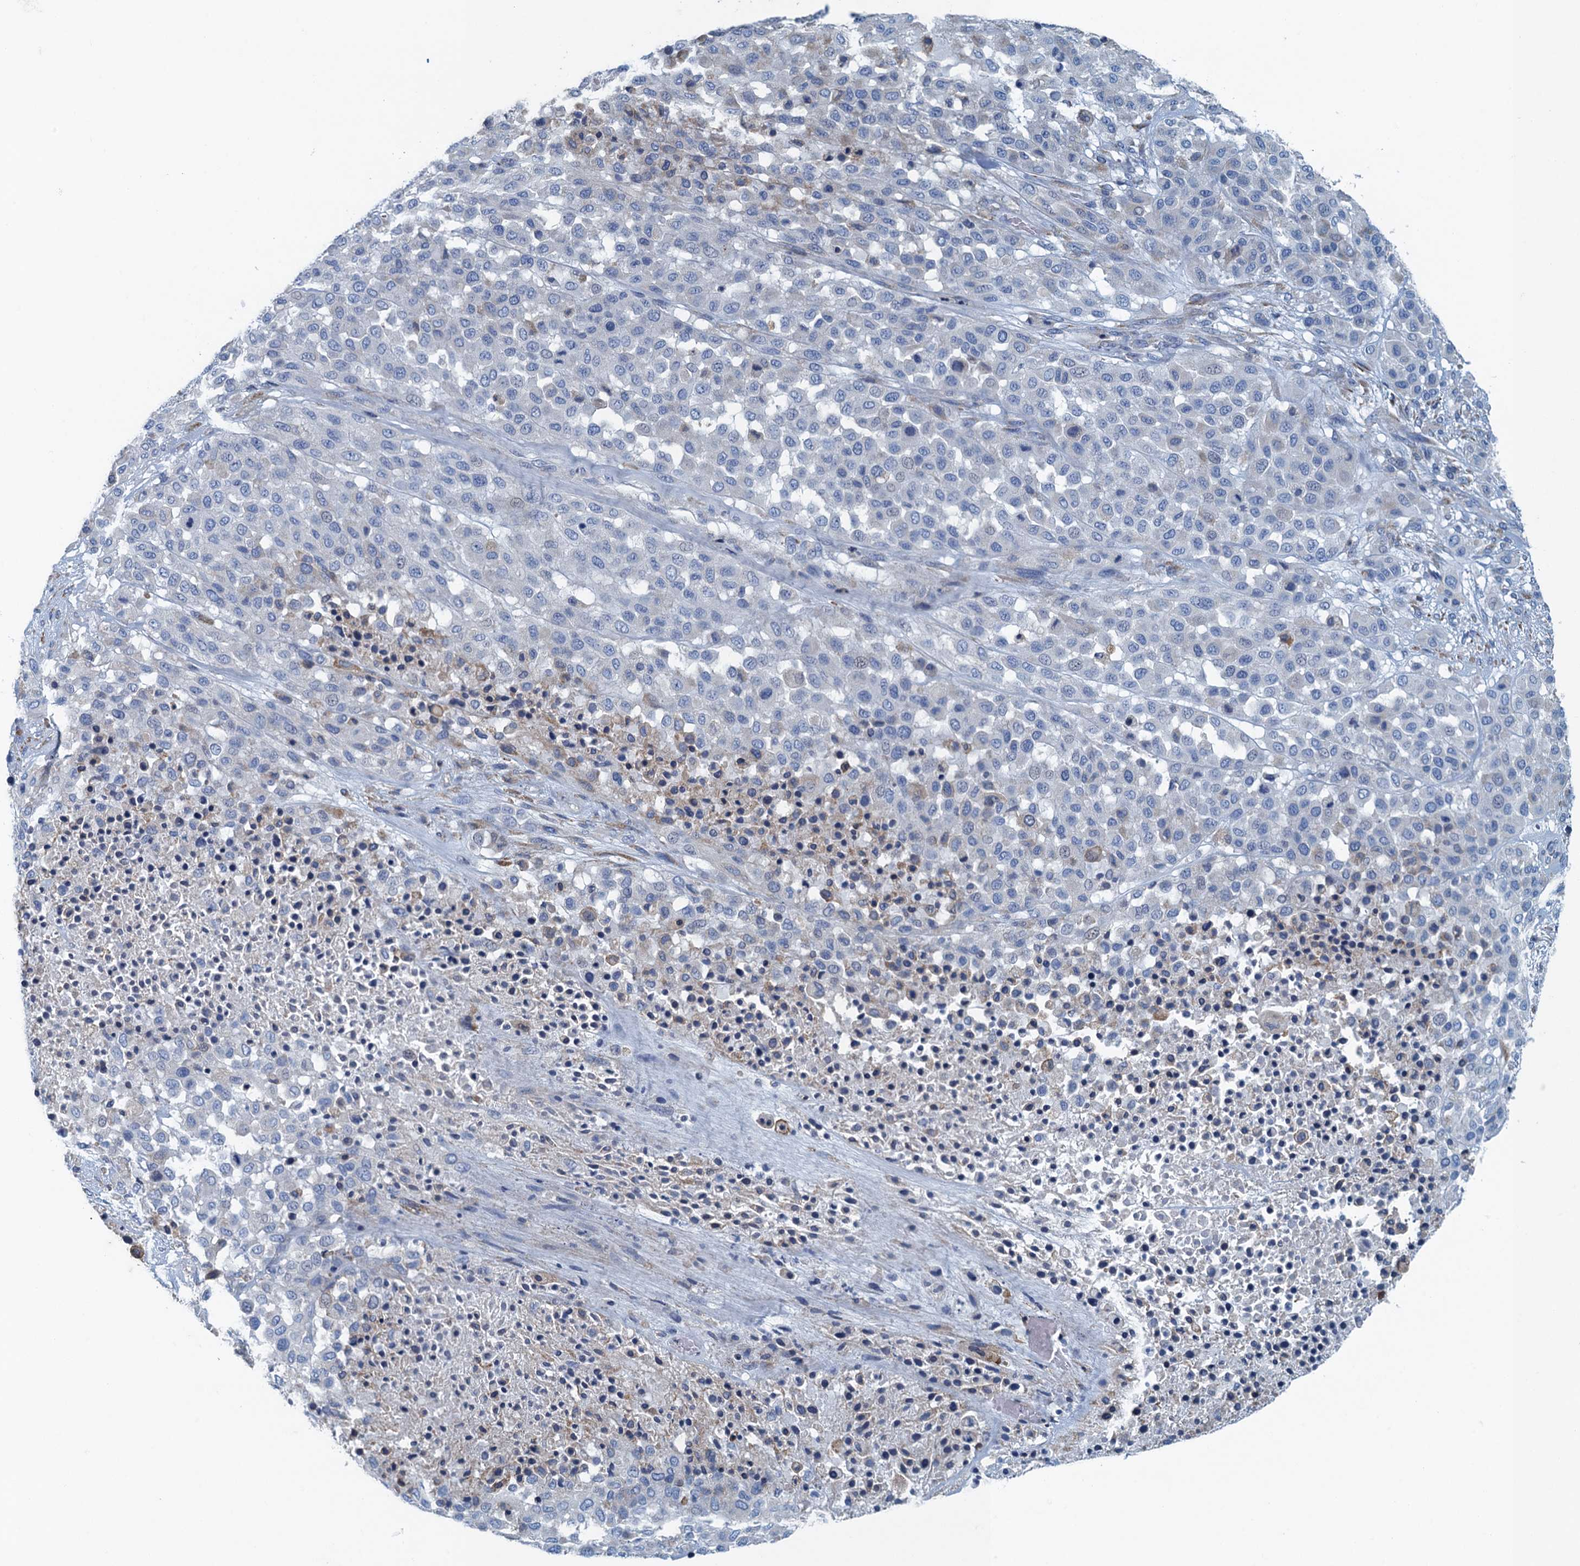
{"staining": {"intensity": "negative", "quantity": "none", "location": "none"}, "tissue": "melanoma", "cell_type": "Tumor cells", "image_type": "cancer", "snomed": [{"axis": "morphology", "description": "Malignant melanoma, Metastatic site"}, {"axis": "topography", "description": "Skin"}], "caption": "This is an immunohistochemistry (IHC) micrograph of malignant melanoma (metastatic site). There is no expression in tumor cells.", "gene": "C10orf88", "patient": {"sex": "female", "age": 81}}